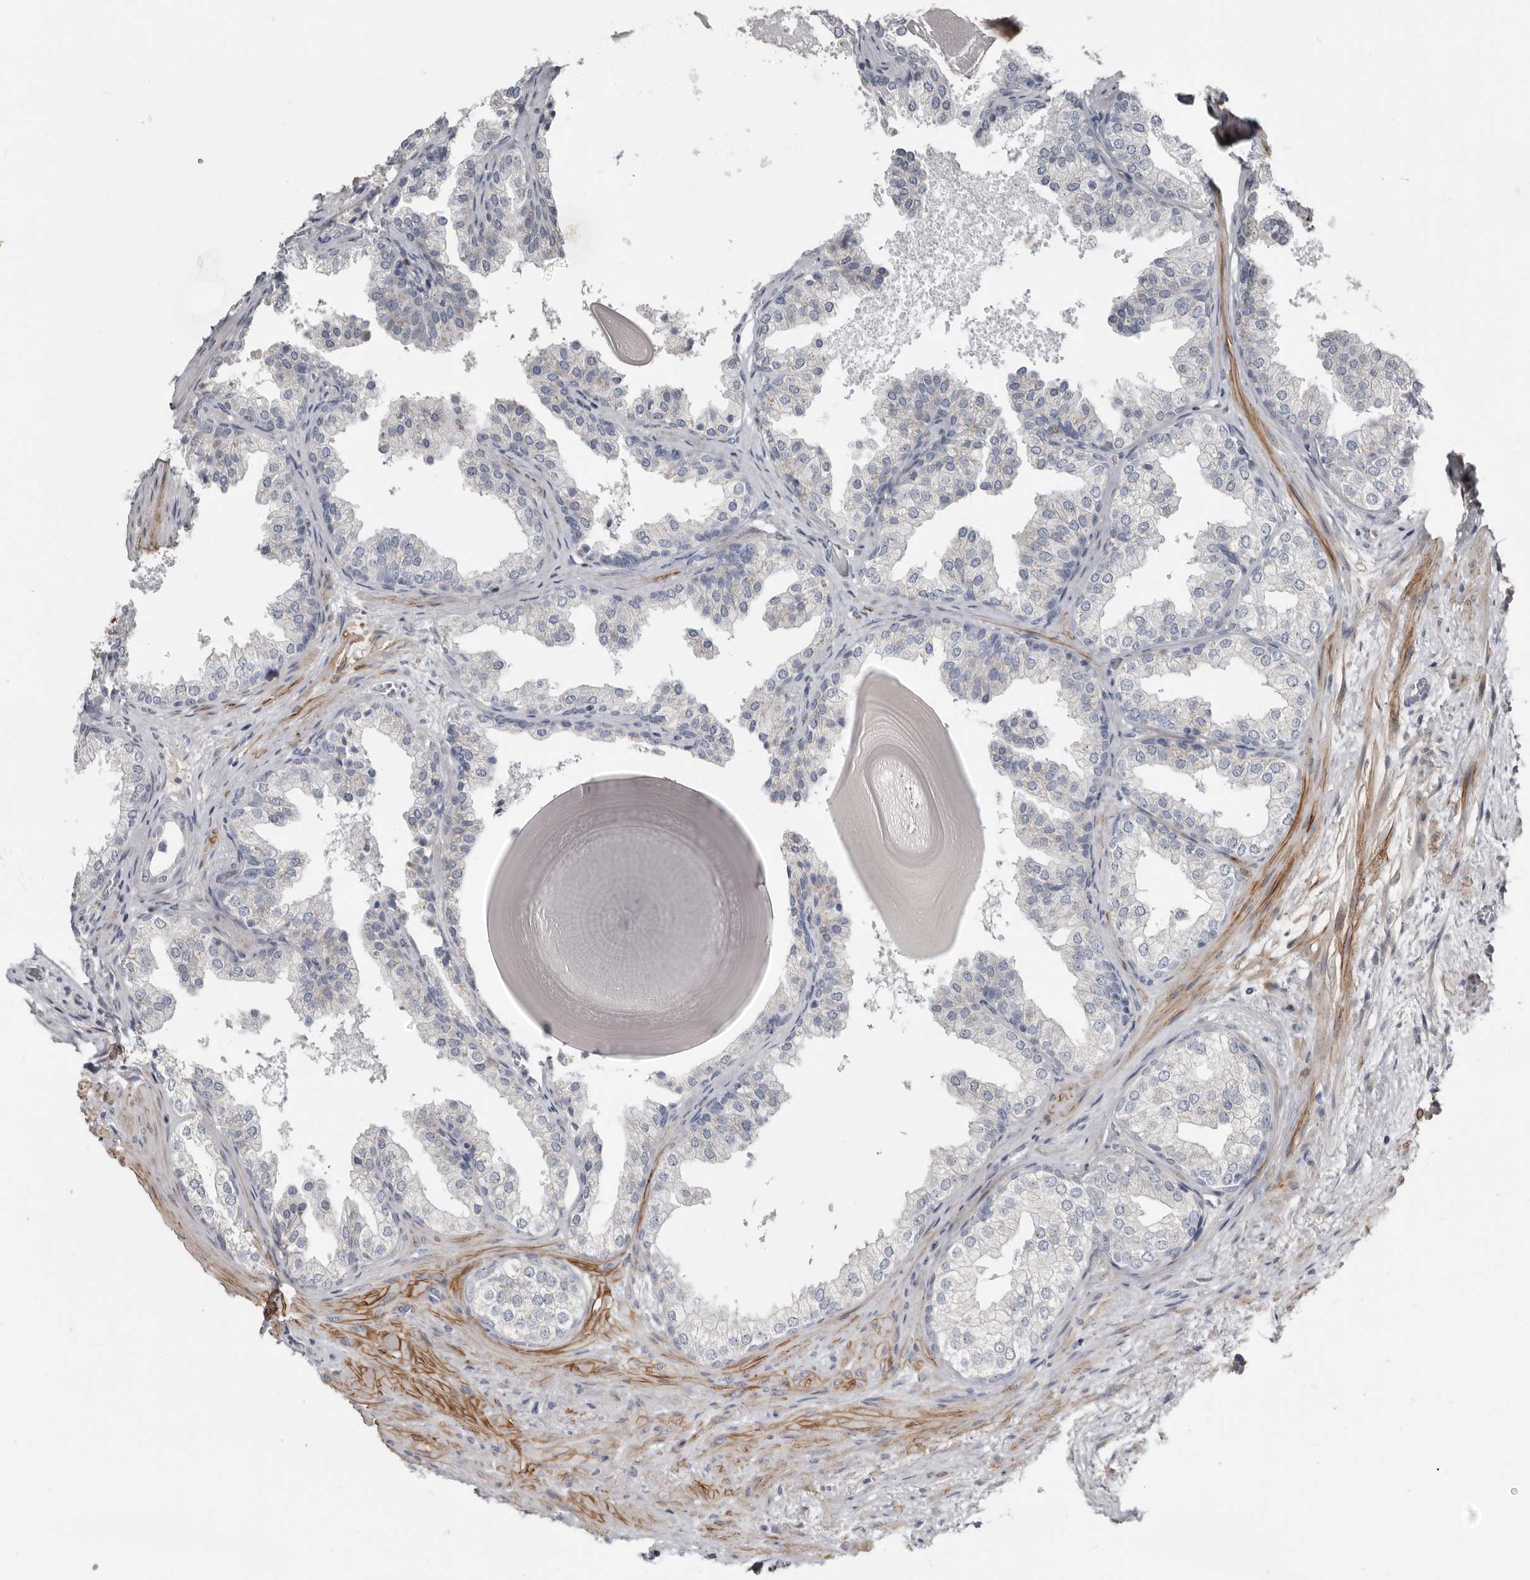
{"staining": {"intensity": "negative", "quantity": "none", "location": "none"}, "tissue": "prostate", "cell_type": "Glandular cells", "image_type": "normal", "snomed": [{"axis": "morphology", "description": "Normal tissue, NOS"}, {"axis": "topography", "description": "Prostate"}], "caption": "This is an immunohistochemistry histopathology image of unremarkable human prostate. There is no positivity in glandular cells.", "gene": "ZNF114", "patient": {"sex": "male", "age": 48}}